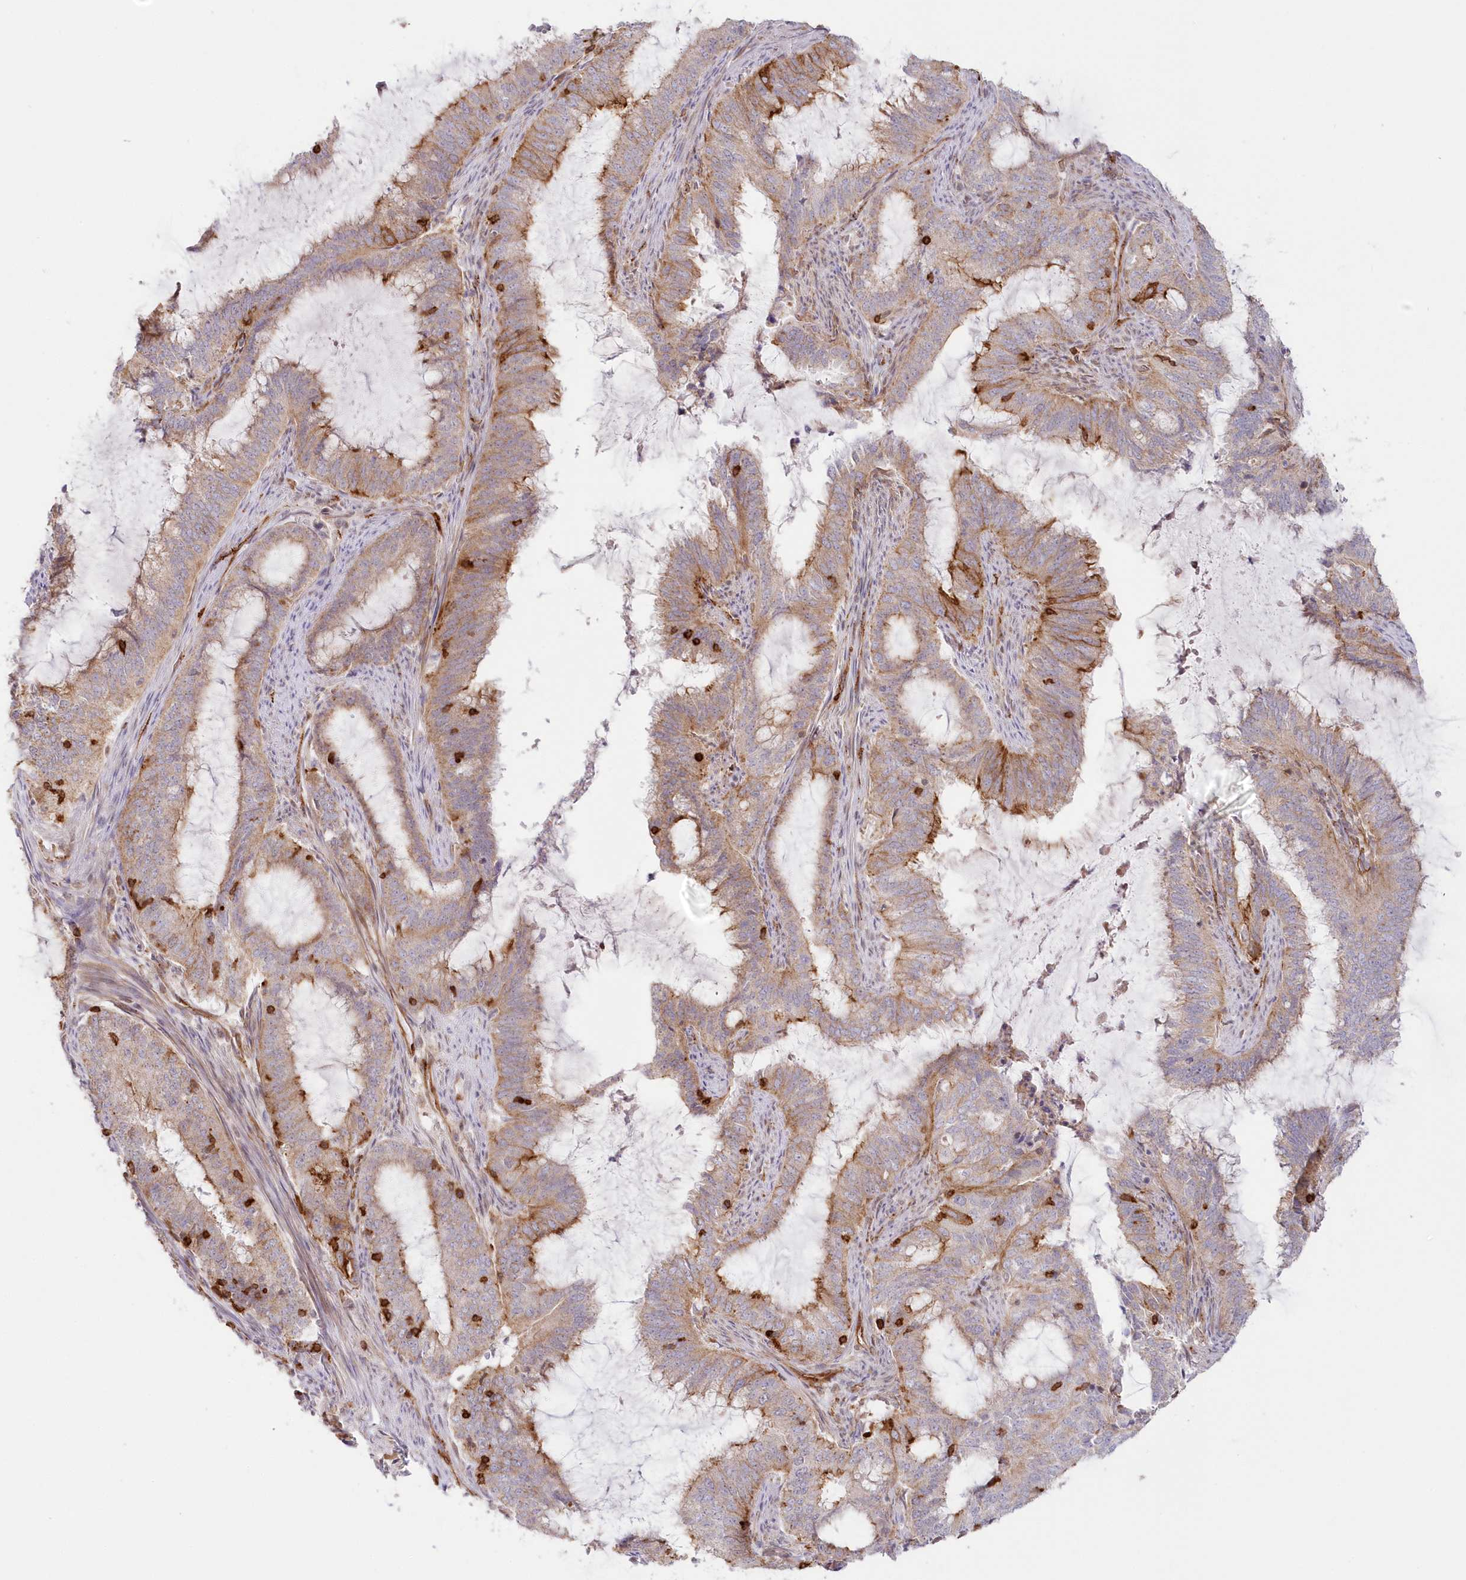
{"staining": {"intensity": "moderate", "quantity": "25%-75%", "location": "cytoplasmic/membranous"}, "tissue": "endometrial cancer", "cell_type": "Tumor cells", "image_type": "cancer", "snomed": [{"axis": "morphology", "description": "Adenocarcinoma, NOS"}, {"axis": "topography", "description": "Endometrium"}], "caption": "Human endometrial cancer (adenocarcinoma) stained with a protein marker exhibits moderate staining in tumor cells.", "gene": "AFAP1L2", "patient": {"sex": "female", "age": 51}}